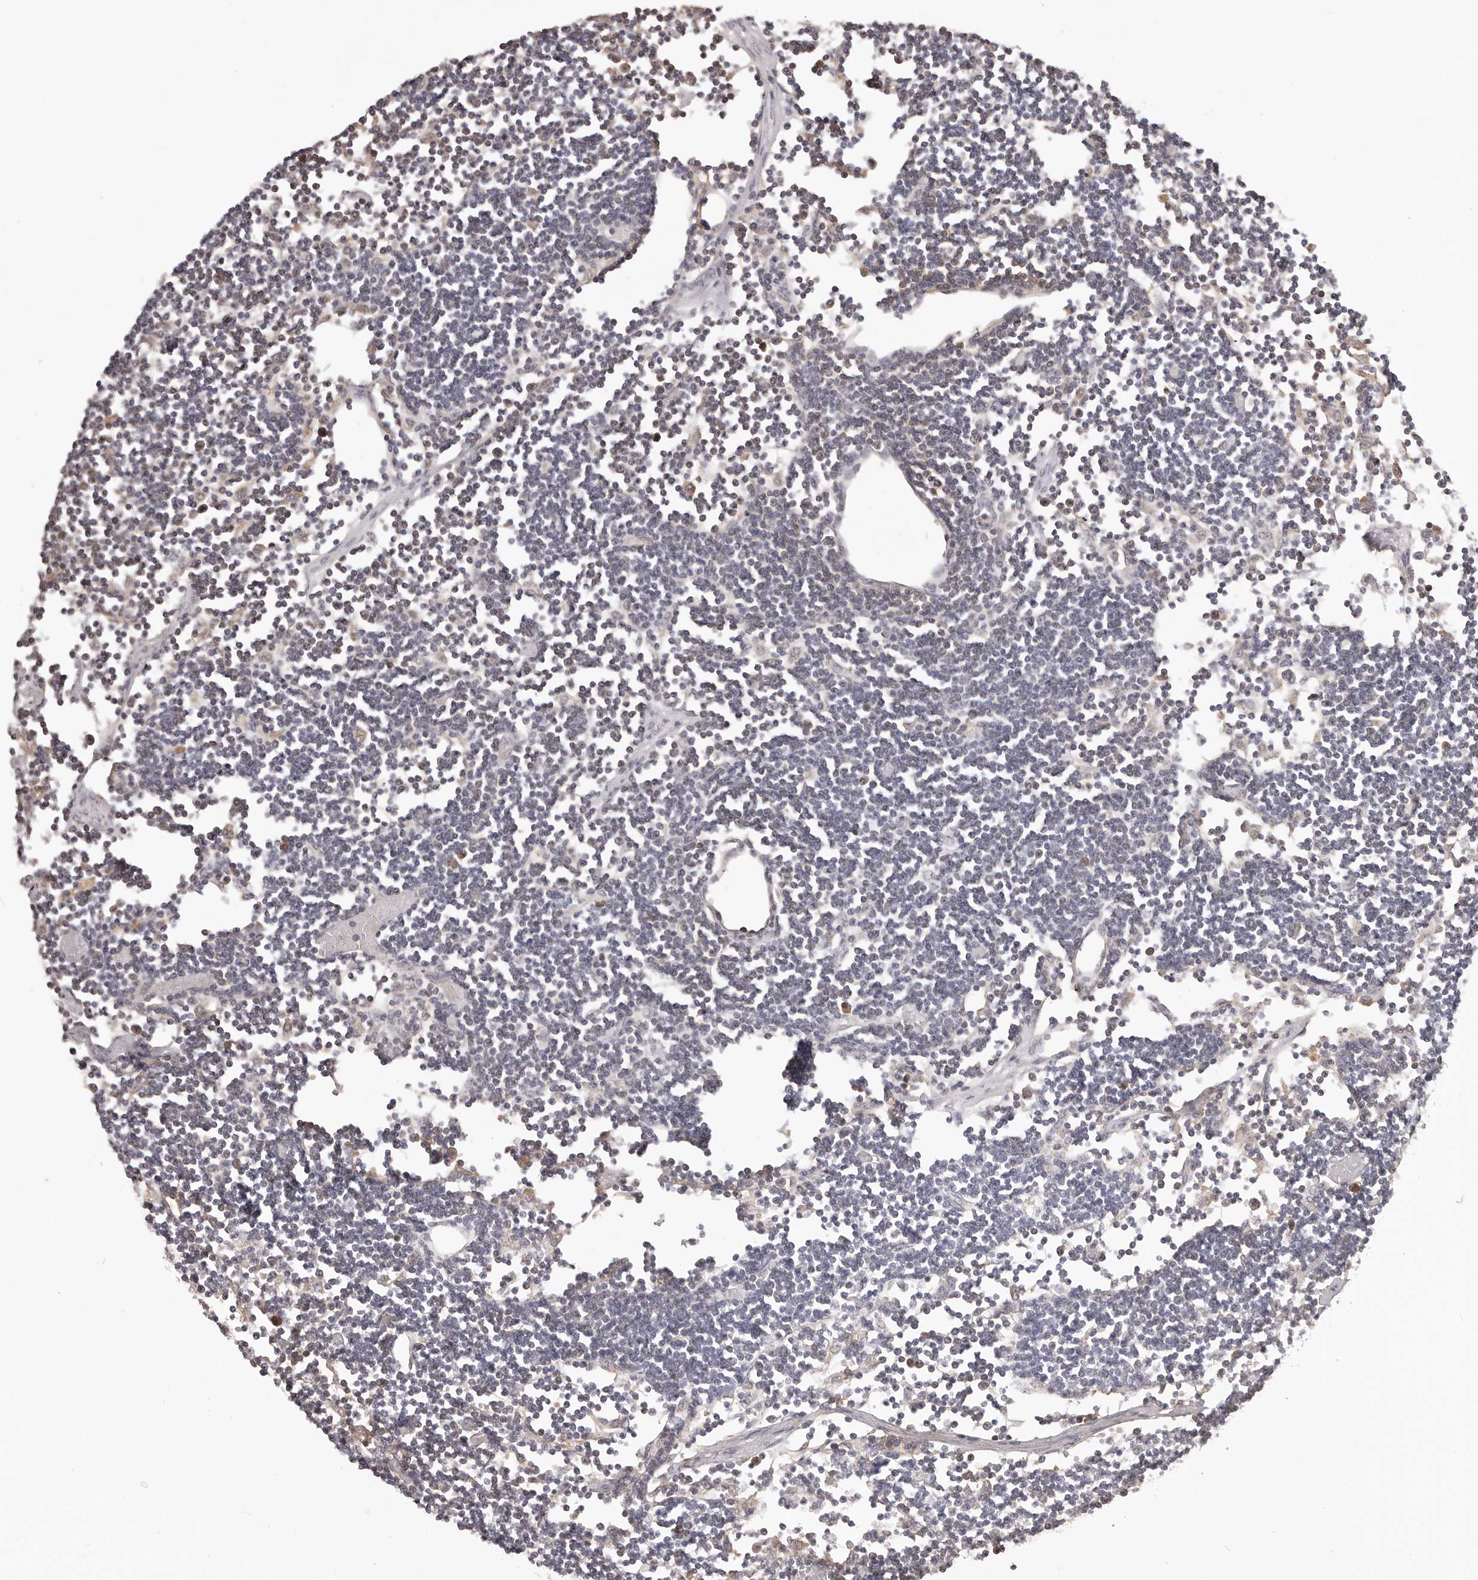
{"staining": {"intensity": "negative", "quantity": "none", "location": "none"}, "tissue": "lymph node", "cell_type": "Germinal center cells", "image_type": "normal", "snomed": [{"axis": "morphology", "description": "Normal tissue, NOS"}, {"axis": "topography", "description": "Lymph node"}], "caption": "Immunohistochemistry (IHC) micrograph of unremarkable lymph node: human lymph node stained with DAB shows no significant protein expression in germinal center cells.", "gene": "OTUD3", "patient": {"sex": "female", "age": 11}}